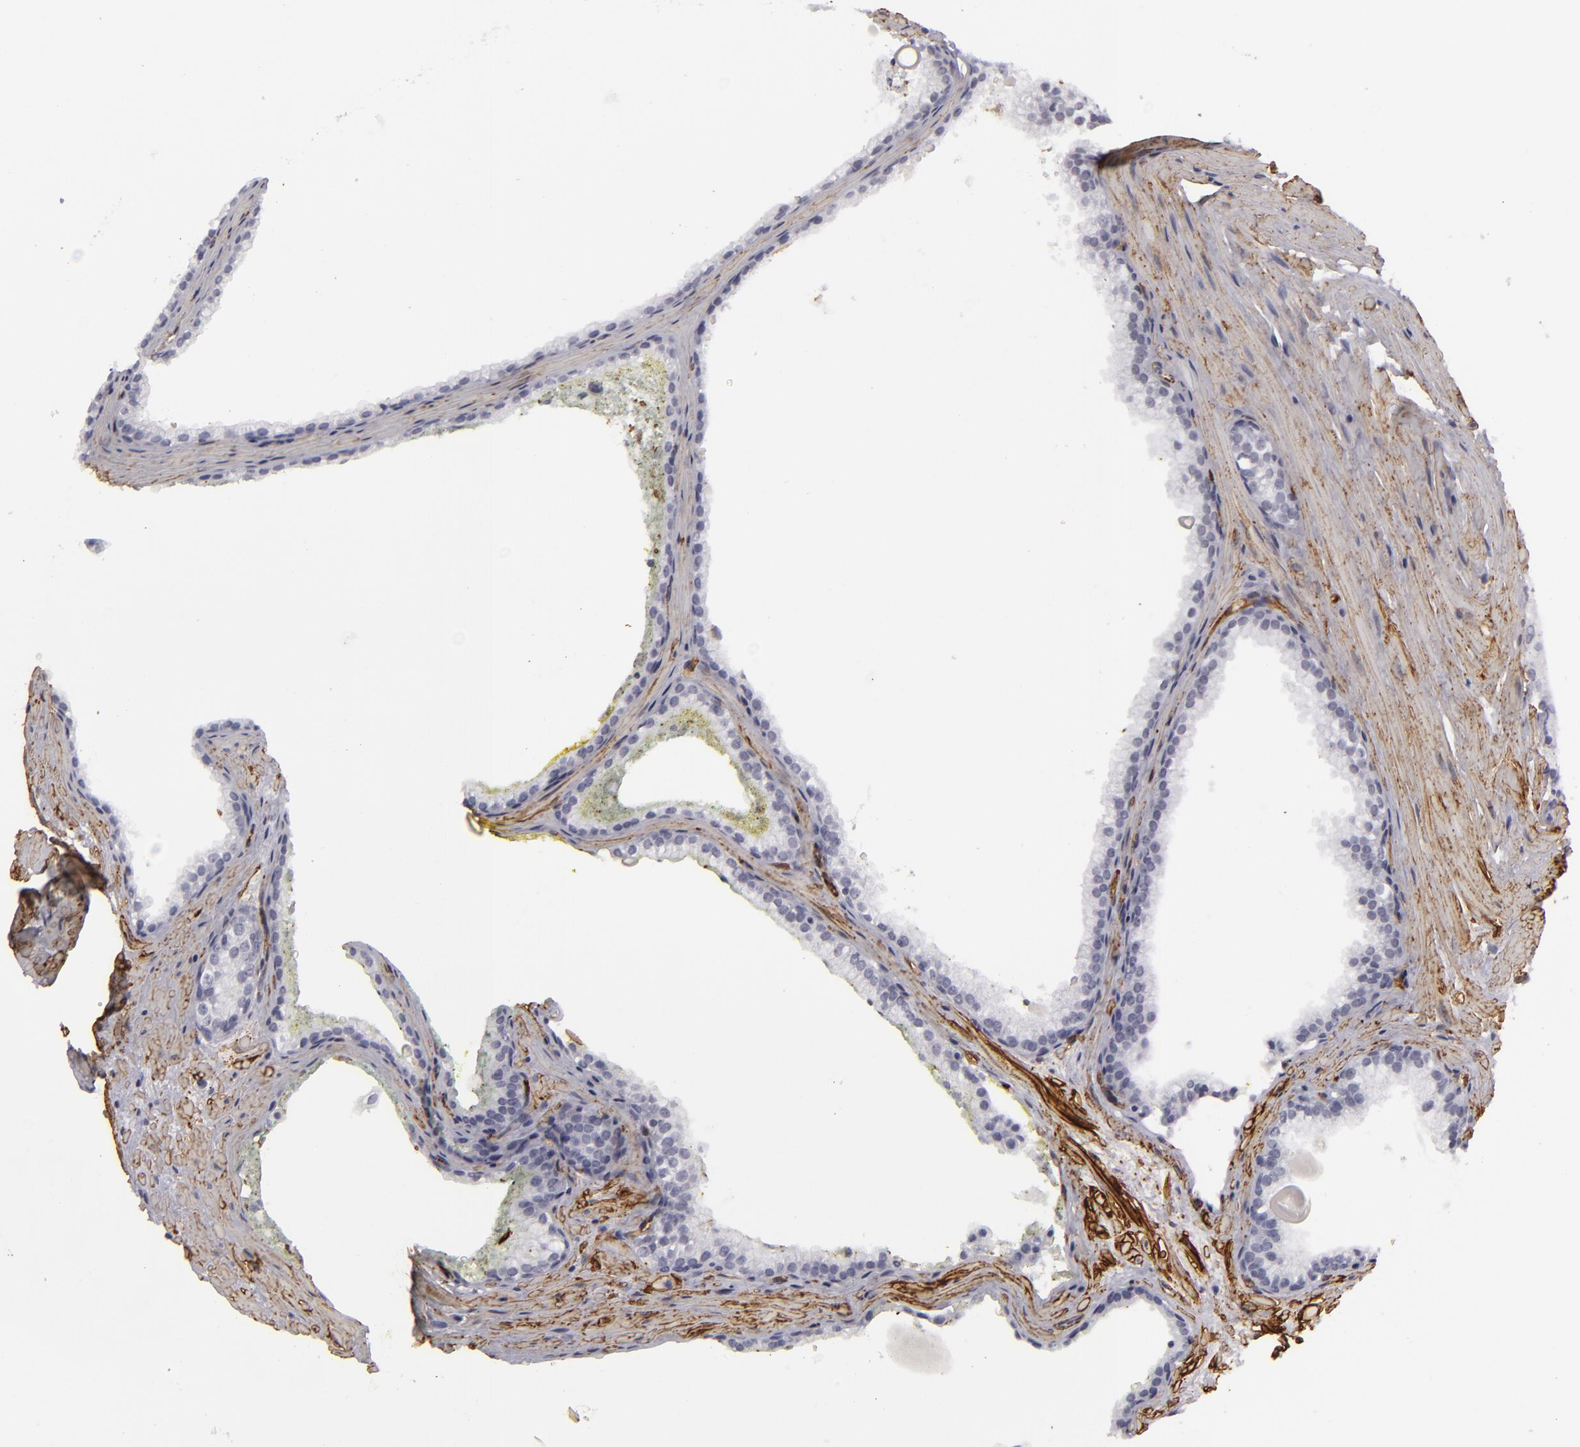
{"staining": {"intensity": "negative", "quantity": "none", "location": "none"}, "tissue": "prostate cancer", "cell_type": "Tumor cells", "image_type": "cancer", "snomed": [{"axis": "morphology", "description": "Adenocarcinoma, Medium grade"}, {"axis": "topography", "description": "Prostate"}], "caption": "Histopathology image shows no protein expression in tumor cells of adenocarcinoma (medium-grade) (prostate) tissue. Brightfield microscopy of IHC stained with DAB (3,3'-diaminobenzidine) (brown) and hematoxylin (blue), captured at high magnification.", "gene": "MCAM", "patient": {"sex": "male", "age": 72}}